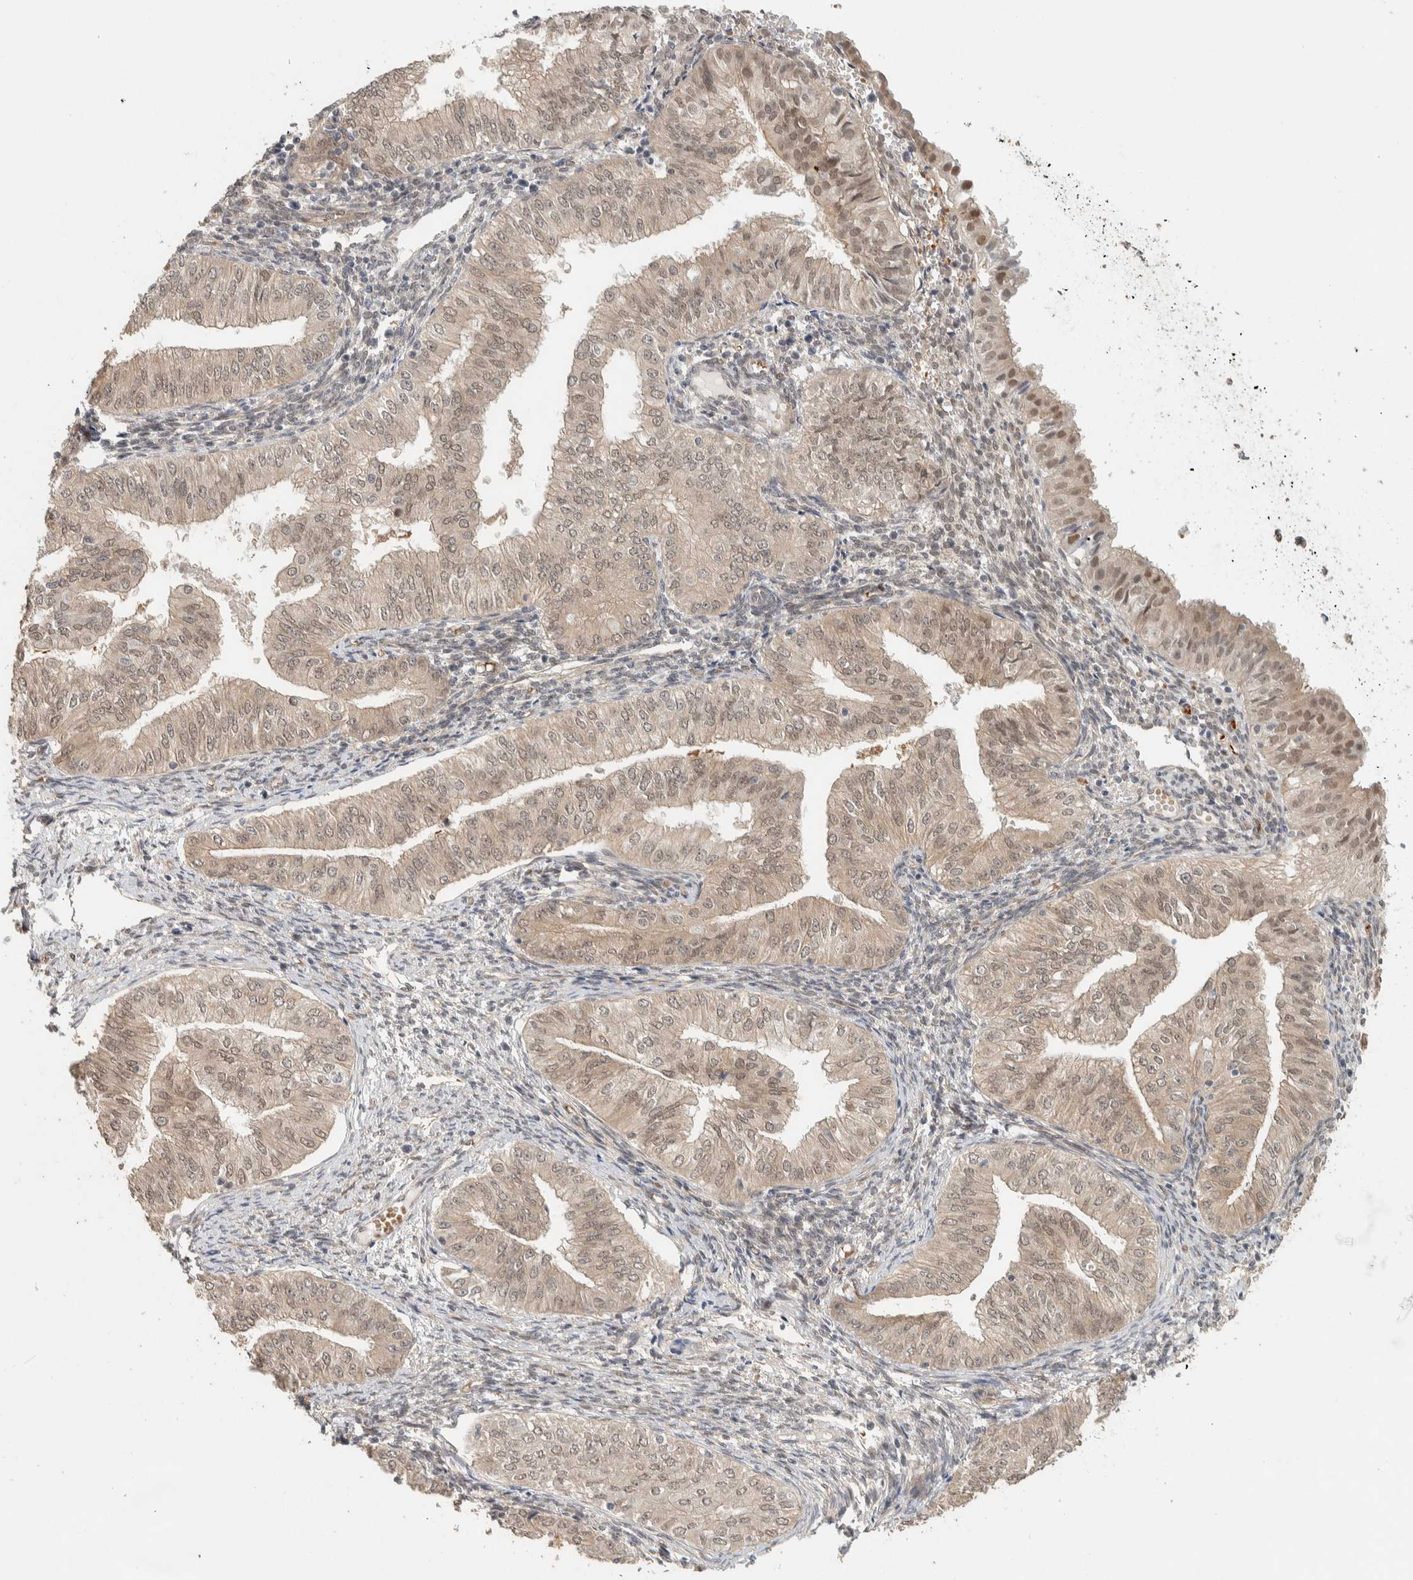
{"staining": {"intensity": "weak", "quantity": ">75%", "location": "cytoplasmic/membranous,nuclear"}, "tissue": "endometrial cancer", "cell_type": "Tumor cells", "image_type": "cancer", "snomed": [{"axis": "morphology", "description": "Normal tissue, NOS"}, {"axis": "morphology", "description": "Adenocarcinoma, NOS"}, {"axis": "topography", "description": "Endometrium"}], "caption": "This is a histology image of immunohistochemistry (IHC) staining of endometrial adenocarcinoma, which shows weak expression in the cytoplasmic/membranous and nuclear of tumor cells.", "gene": "ZBTB2", "patient": {"sex": "female", "age": 53}}